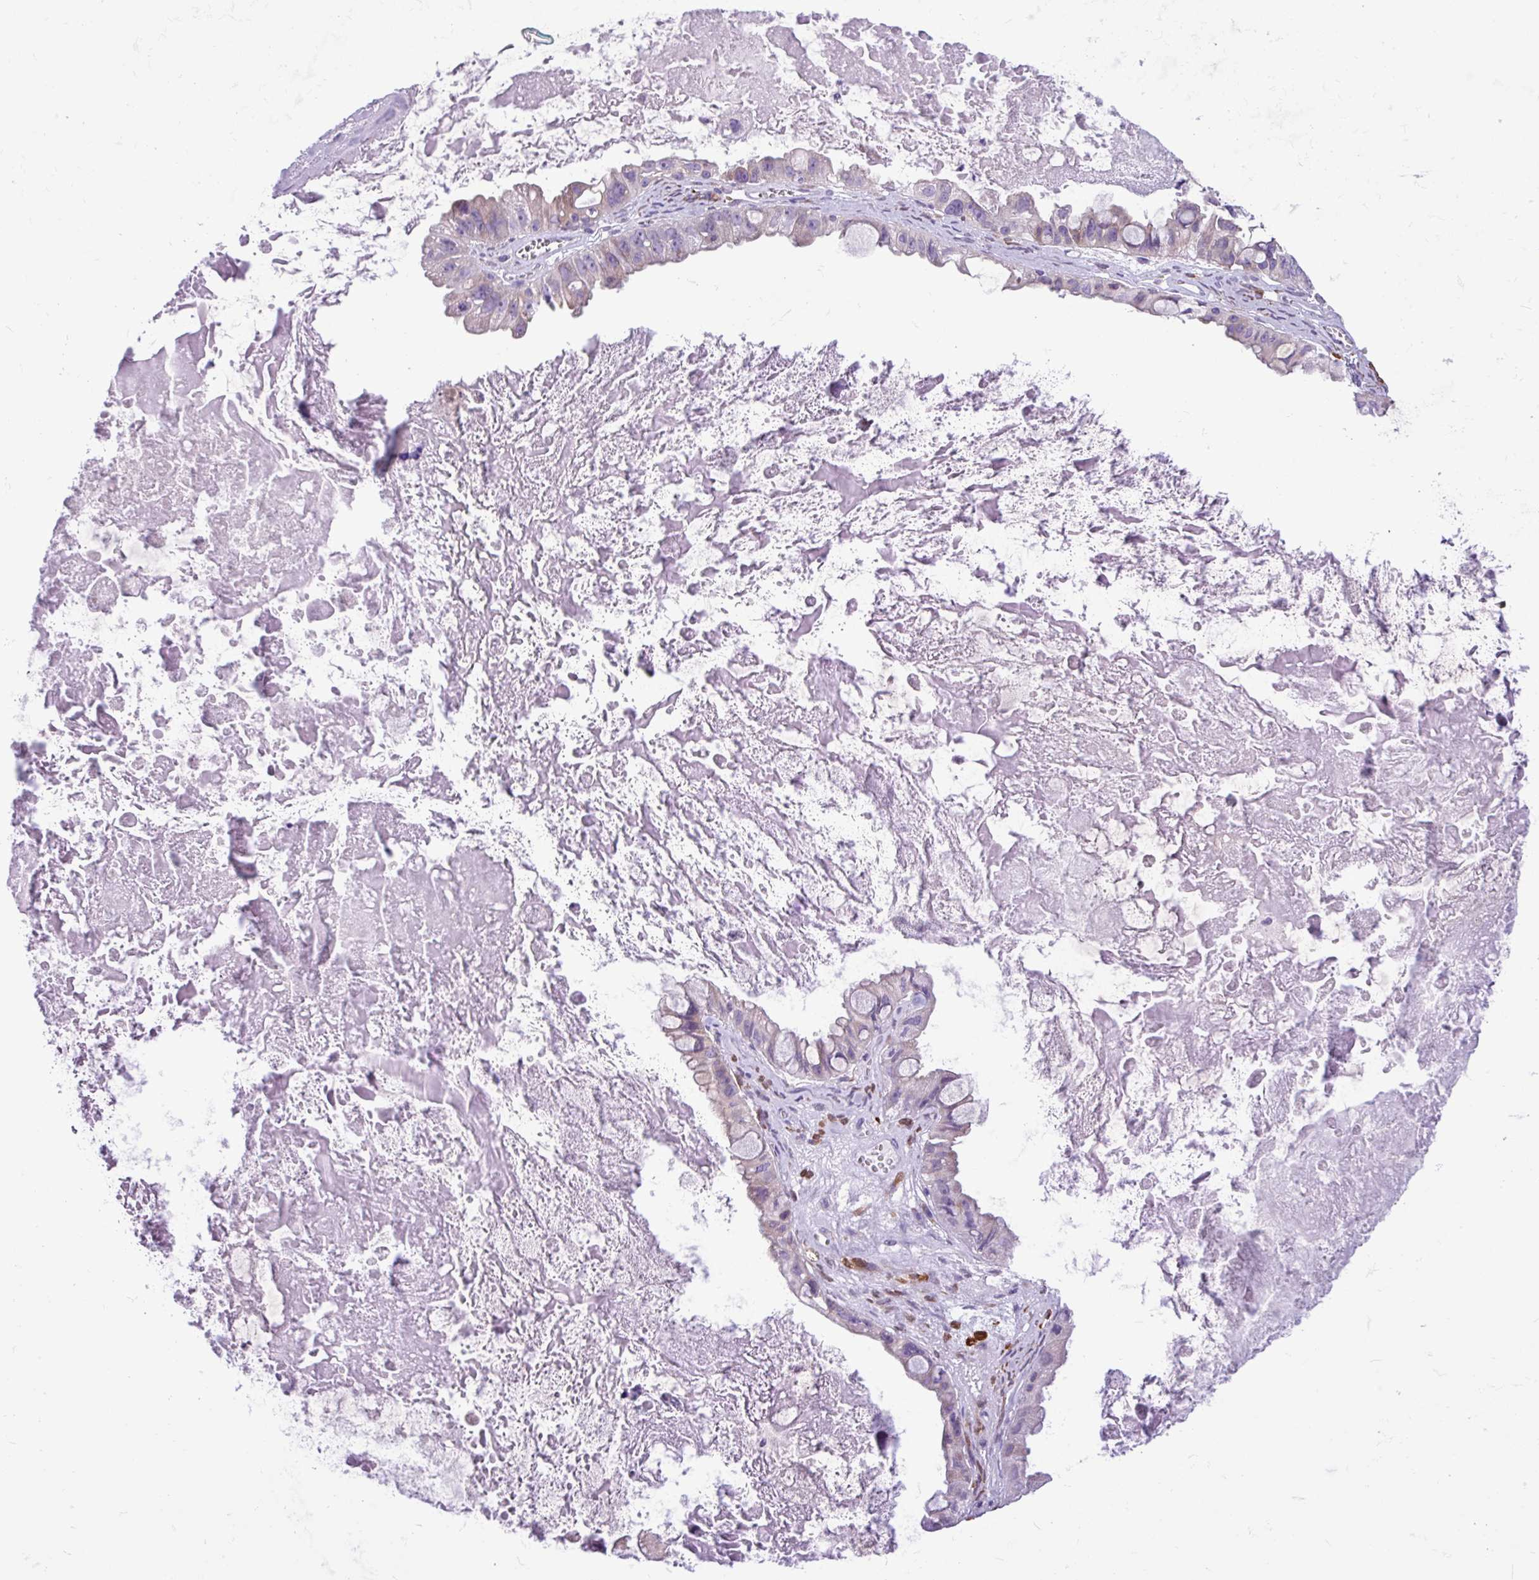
{"staining": {"intensity": "negative", "quantity": "none", "location": "none"}, "tissue": "ovarian cancer", "cell_type": "Tumor cells", "image_type": "cancer", "snomed": [{"axis": "morphology", "description": "Cystadenocarcinoma, mucinous, NOS"}, {"axis": "topography", "description": "Ovary"}], "caption": "An image of human mucinous cystadenocarcinoma (ovarian) is negative for staining in tumor cells.", "gene": "SLC38A1", "patient": {"sex": "female", "age": 61}}